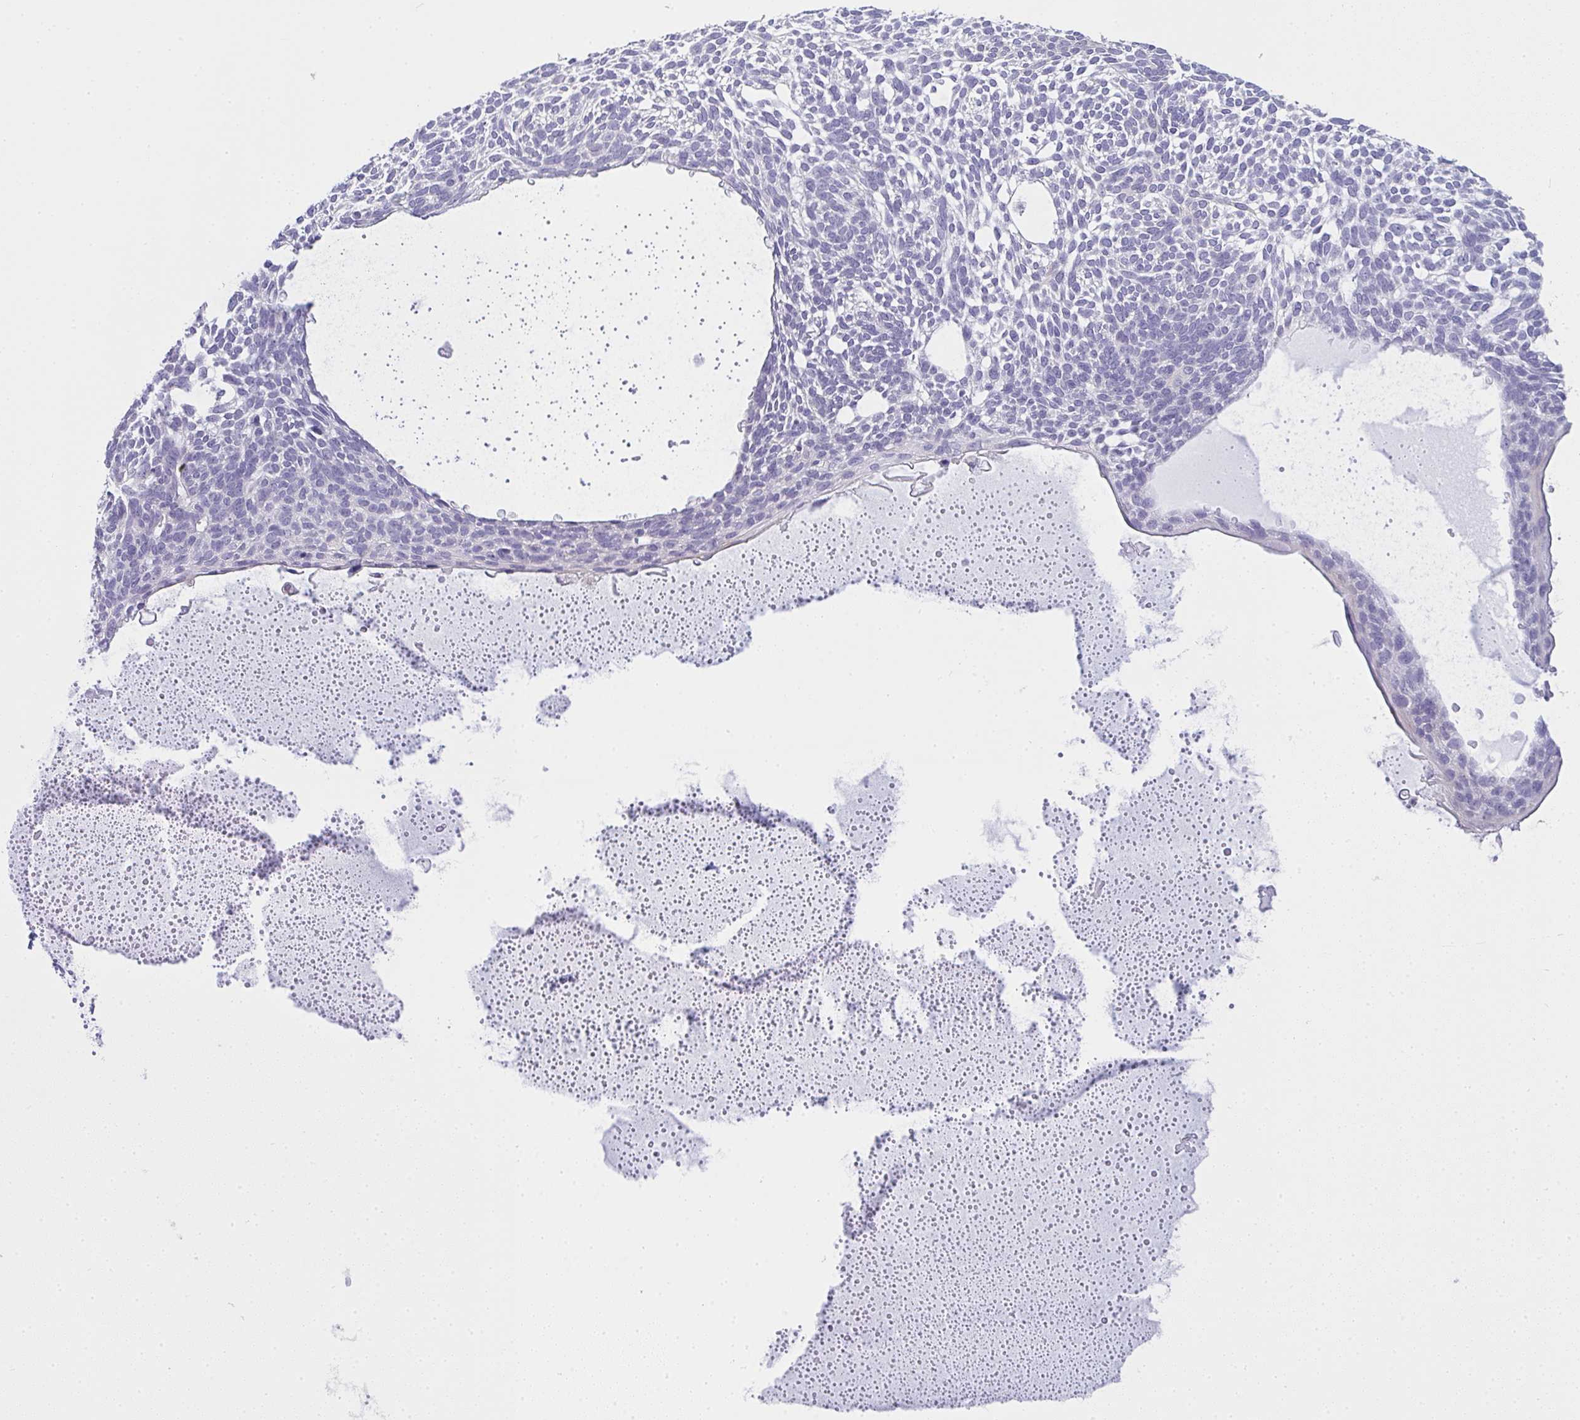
{"staining": {"intensity": "negative", "quantity": "none", "location": "none"}, "tissue": "skin cancer", "cell_type": "Tumor cells", "image_type": "cancer", "snomed": [{"axis": "morphology", "description": "Basal cell carcinoma"}, {"axis": "topography", "description": "Skin"}, {"axis": "topography", "description": "Skin of face"}], "caption": "Tumor cells are negative for protein expression in human basal cell carcinoma (skin). (DAB immunohistochemistry (IHC), high magnification).", "gene": "GSDMB", "patient": {"sex": "male", "age": 83}}